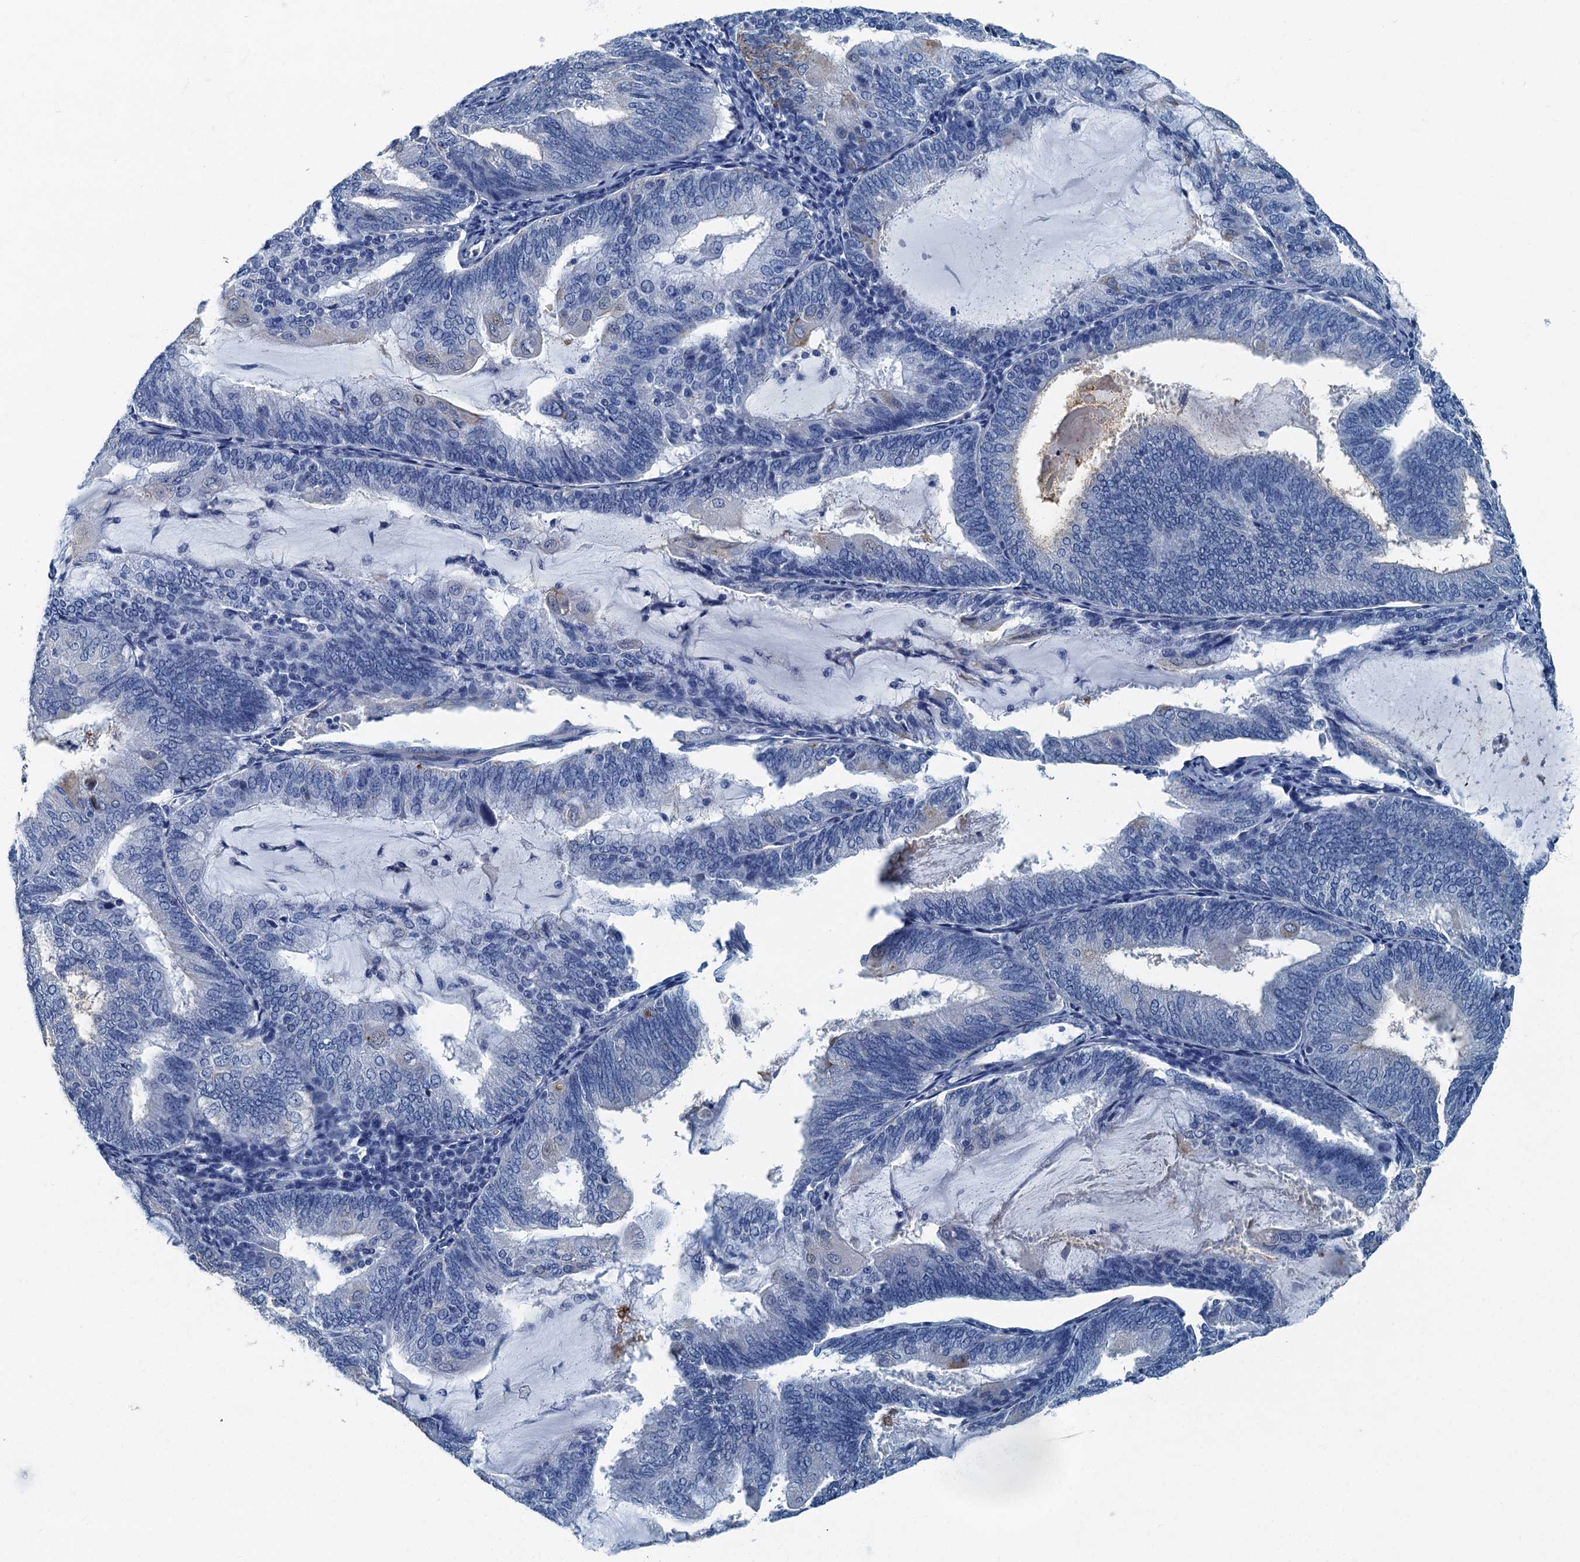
{"staining": {"intensity": "negative", "quantity": "none", "location": "none"}, "tissue": "endometrial cancer", "cell_type": "Tumor cells", "image_type": "cancer", "snomed": [{"axis": "morphology", "description": "Adenocarcinoma, NOS"}, {"axis": "topography", "description": "Endometrium"}], "caption": "Immunohistochemistry (IHC) image of neoplastic tissue: human endometrial cancer stained with DAB reveals no significant protein expression in tumor cells. The staining is performed using DAB (3,3'-diaminobenzidine) brown chromogen with nuclei counter-stained in using hematoxylin.", "gene": "GADL1", "patient": {"sex": "female", "age": 81}}